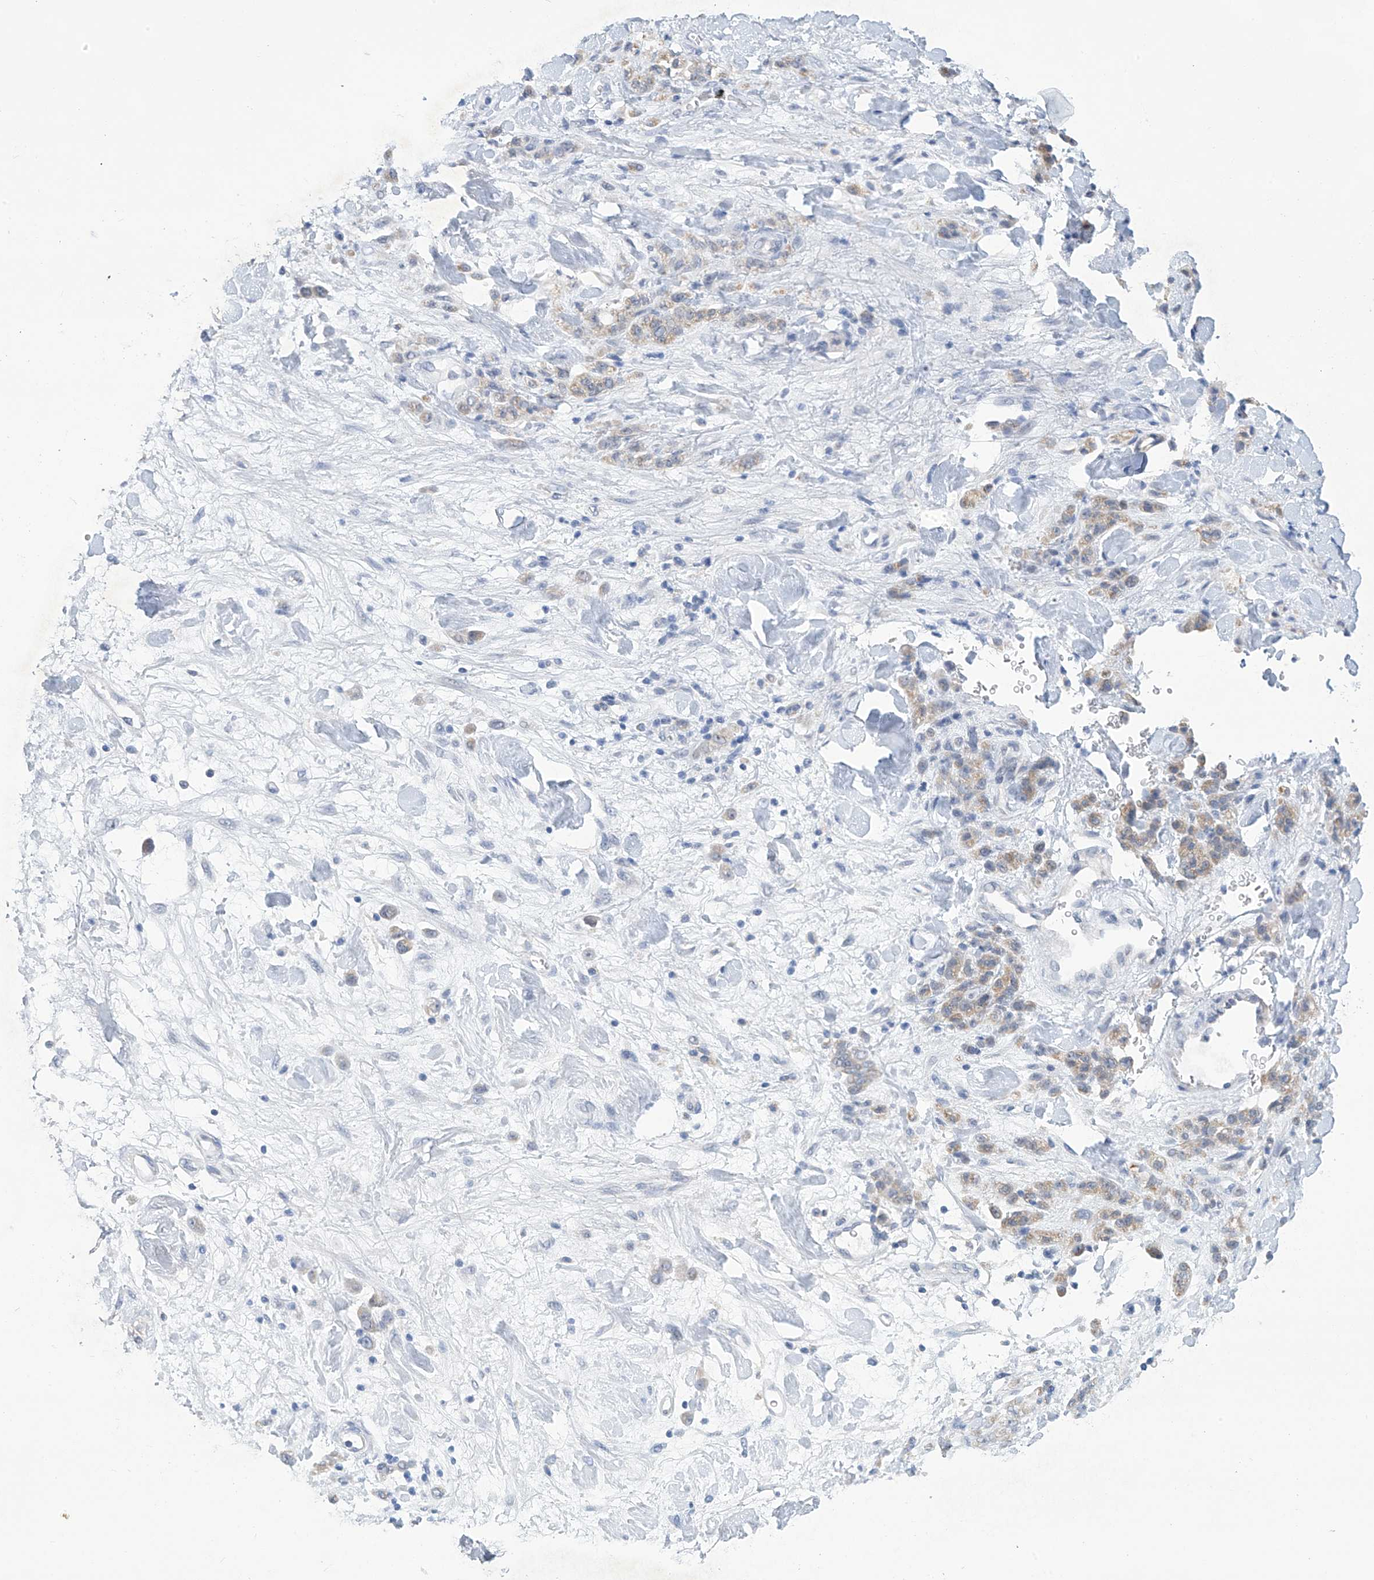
{"staining": {"intensity": "weak", "quantity": ">75%", "location": "cytoplasmic/membranous"}, "tissue": "stomach cancer", "cell_type": "Tumor cells", "image_type": "cancer", "snomed": [{"axis": "morphology", "description": "Normal tissue, NOS"}, {"axis": "morphology", "description": "Adenocarcinoma, NOS"}, {"axis": "topography", "description": "Stomach"}], "caption": "Immunohistochemical staining of adenocarcinoma (stomach) shows weak cytoplasmic/membranous protein expression in approximately >75% of tumor cells. Using DAB (3,3'-diaminobenzidine) (brown) and hematoxylin (blue) stains, captured at high magnification using brightfield microscopy.", "gene": "IBA57", "patient": {"sex": "male", "age": 82}}